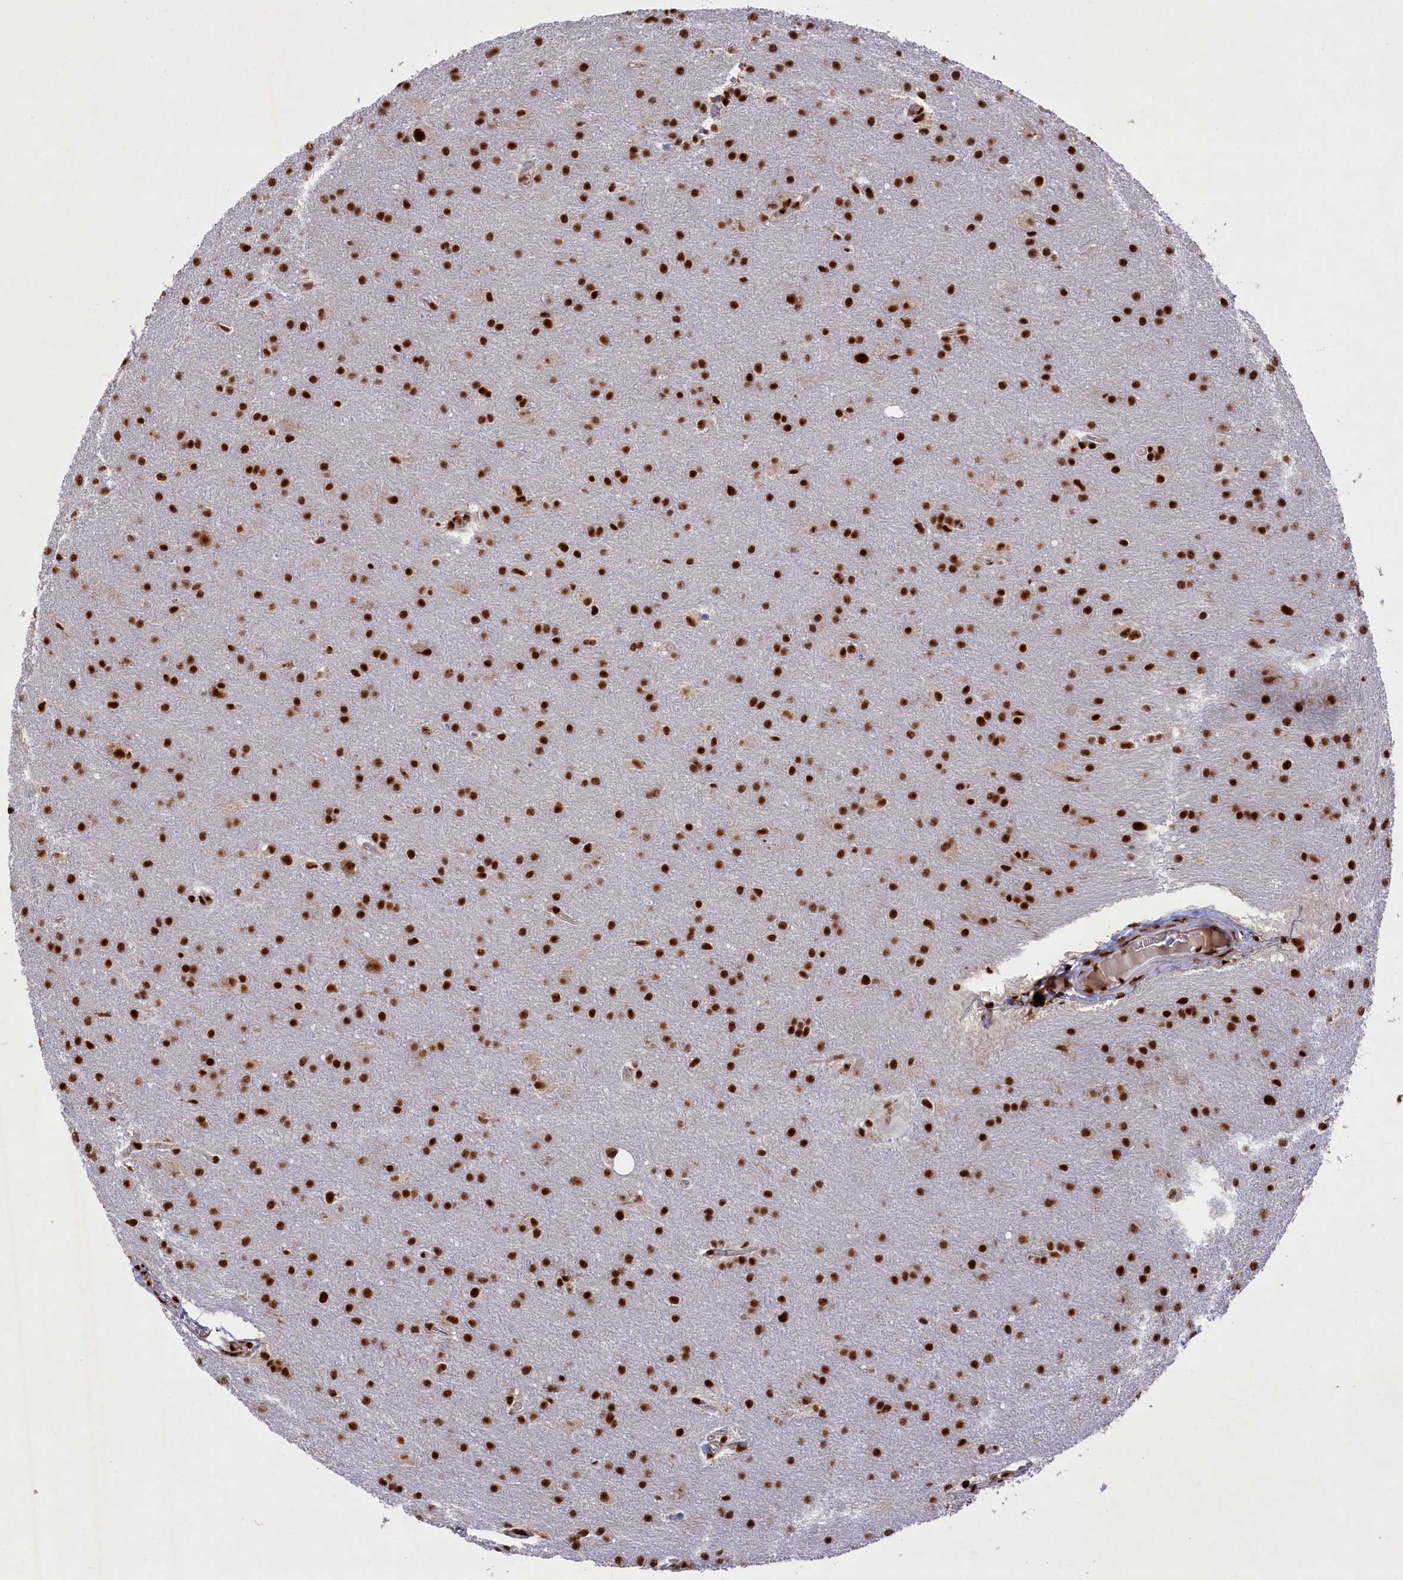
{"staining": {"intensity": "strong", "quantity": ">75%", "location": "nuclear"}, "tissue": "glioma", "cell_type": "Tumor cells", "image_type": "cancer", "snomed": [{"axis": "morphology", "description": "Glioma, malignant, Low grade"}, {"axis": "topography", "description": "Brain"}], "caption": "Low-grade glioma (malignant) stained with a protein marker exhibits strong staining in tumor cells.", "gene": "PRPF31", "patient": {"sex": "female", "age": 32}}